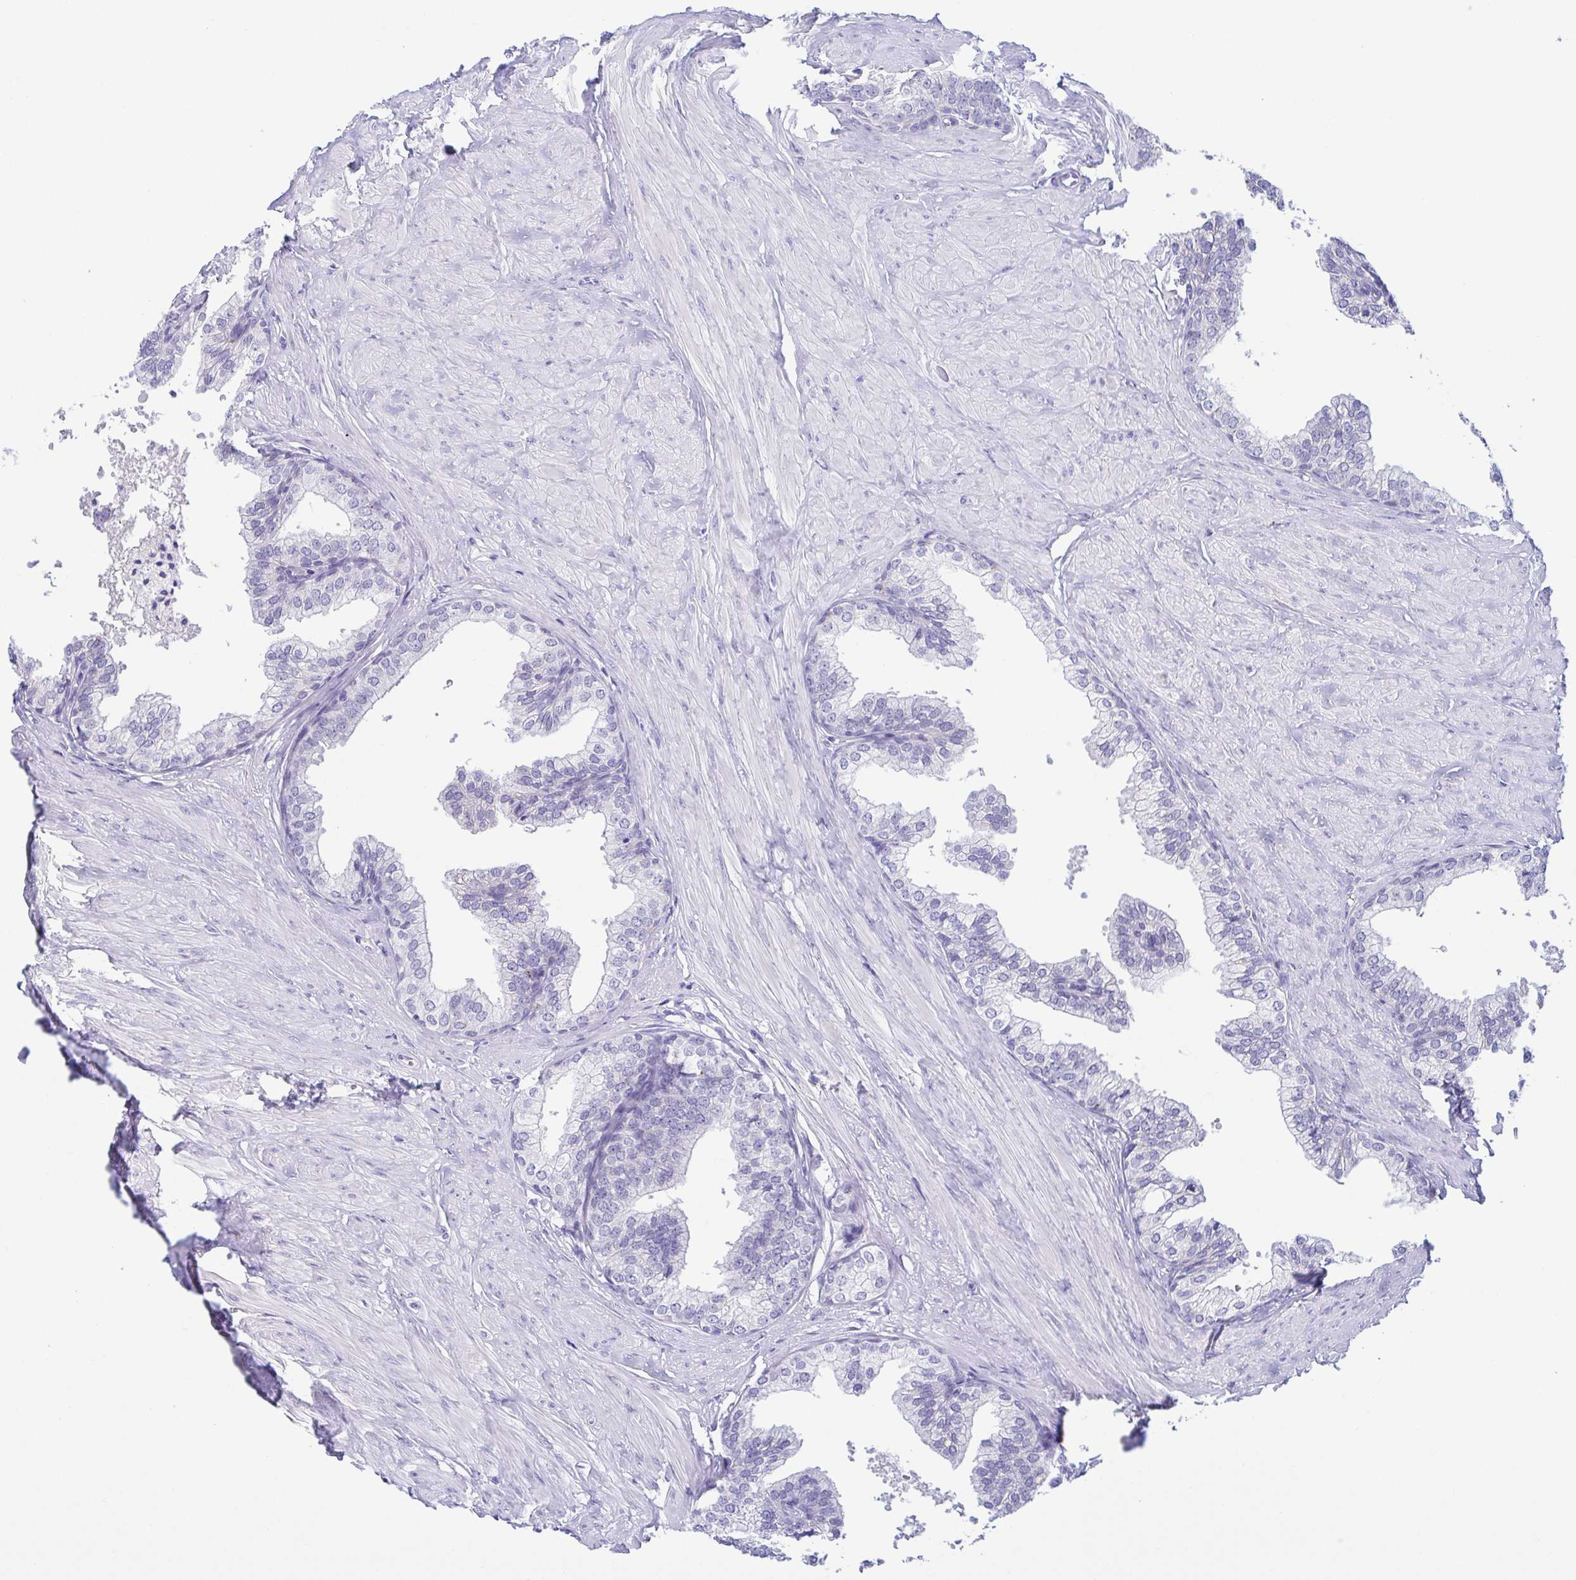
{"staining": {"intensity": "negative", "quantity": "none", "location": "none"}, "tissue": "prostate", "cell_type": "Glandular cells", "image_type": "normal", "snomed": [{"axis": "morphology", "description": "Normal tissue, NOS"}, {"axis": "topography", "description": "Prostate"}, {"axis": "topography", "description": "Peripheral nerve tissue"}], "caption": "Glandular cells show no significant protein positivity in benign prostate. Brightfield microscopy of IHC stained with DAB (3,3'-diaminobenzidine) (brown) and hematoxylin (blue), captured at high magnification.", "gene": "SULT1B1", "patient": {"sex": "male", "age": 55}}